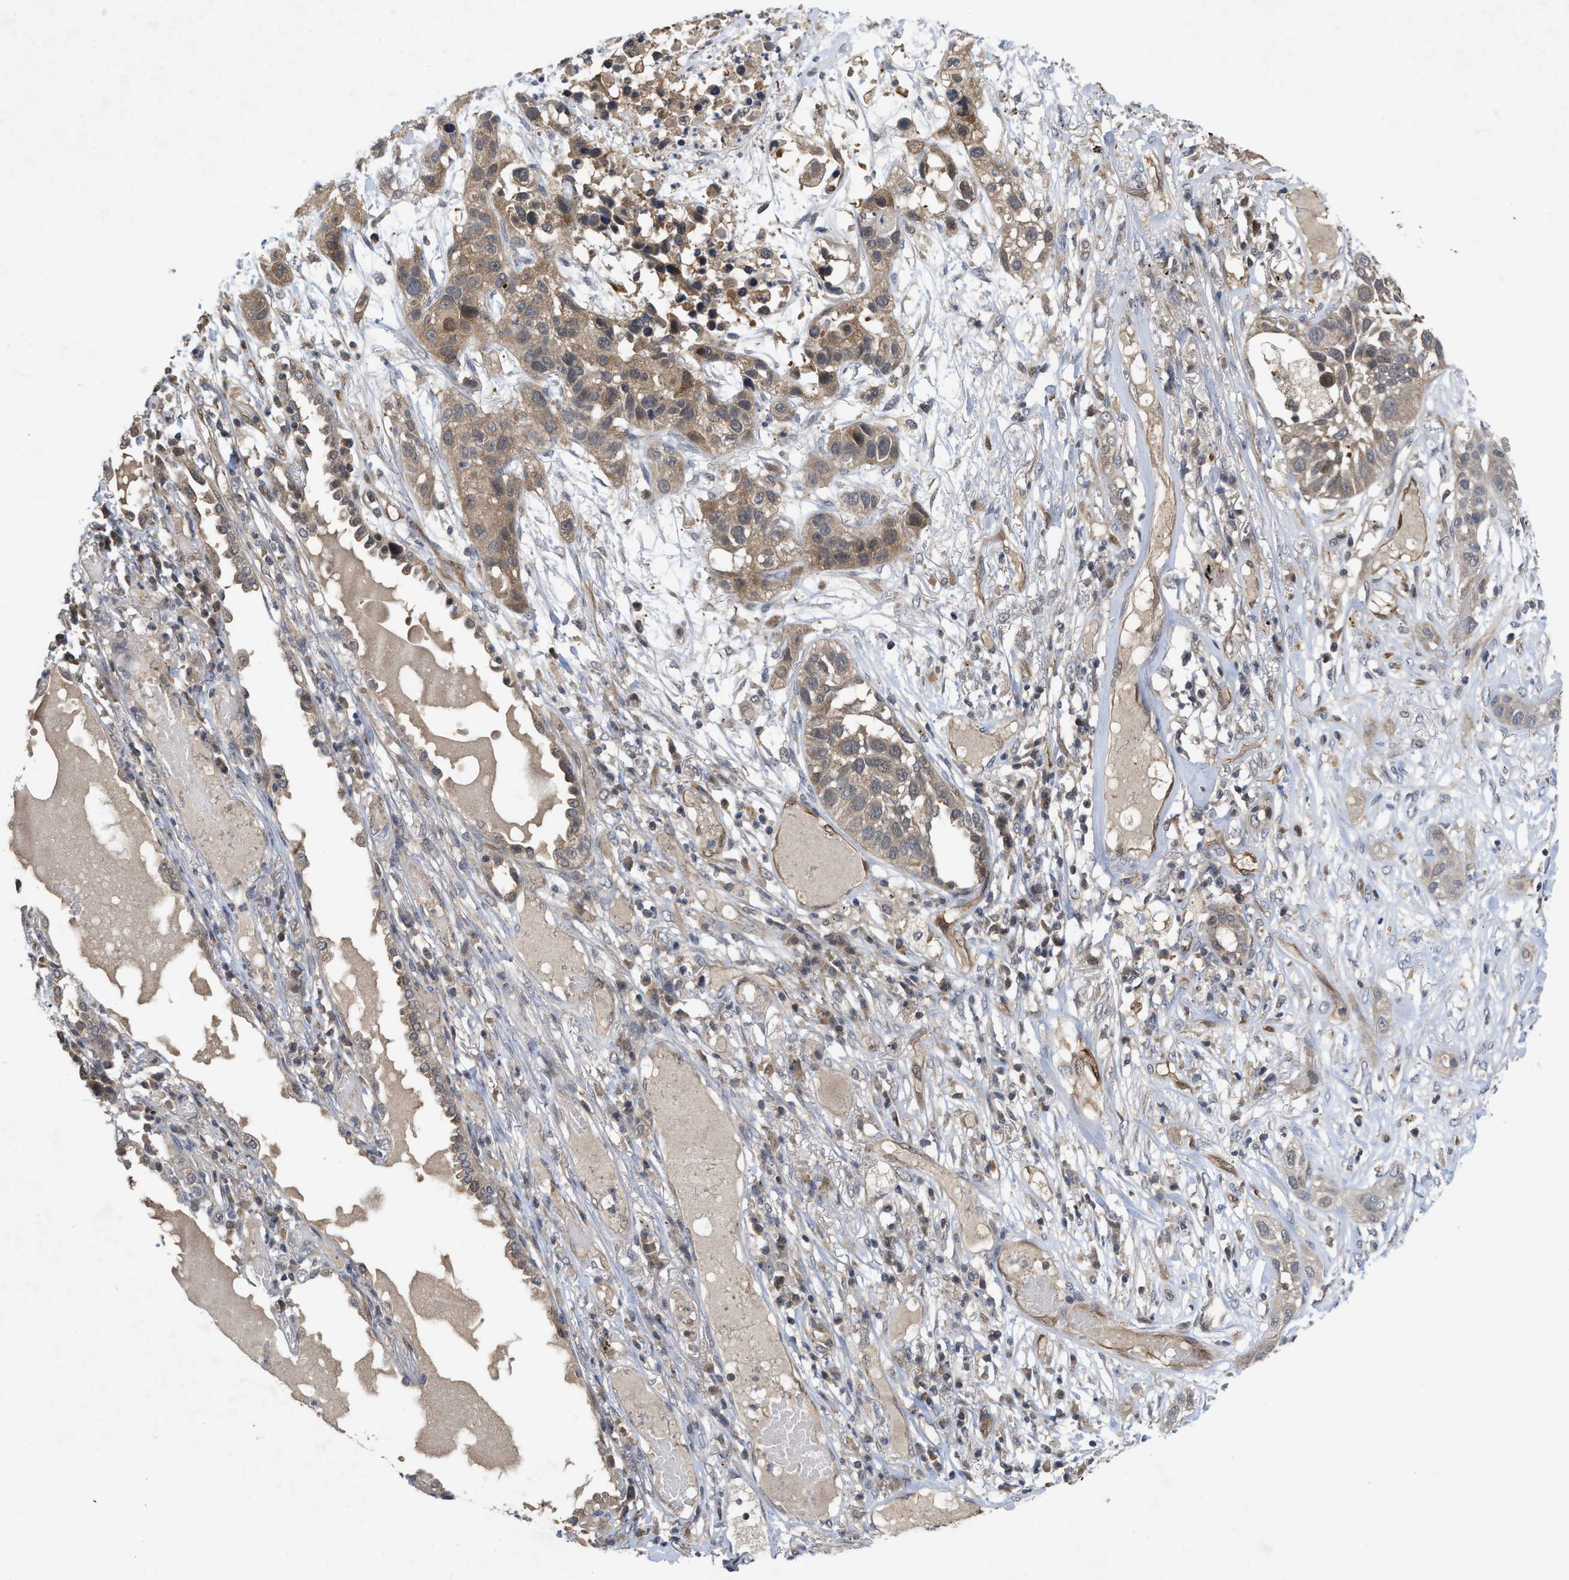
{"staining": {"intensity": "moderate", "quantity": ">75%", "location": "cytoplasmic/membranous"}, "tissue": "lung cancer", "cell_type": "Tumor cells", "image_type": "cancer", "snomed": [{"axis": "morphology", "description": "Squamous cell carcinoma, NOS"}, {"axis": "topography", "description": "Lung"}], "caption": "An IHC image of neoplastic tissue is shown. Protein staining in brown shows moderate cytoplasmic/membranous positivity in lung cancer within tumor cells.", "gene": "LDAF1", "patient": {"sex": "male", "age": 71}}